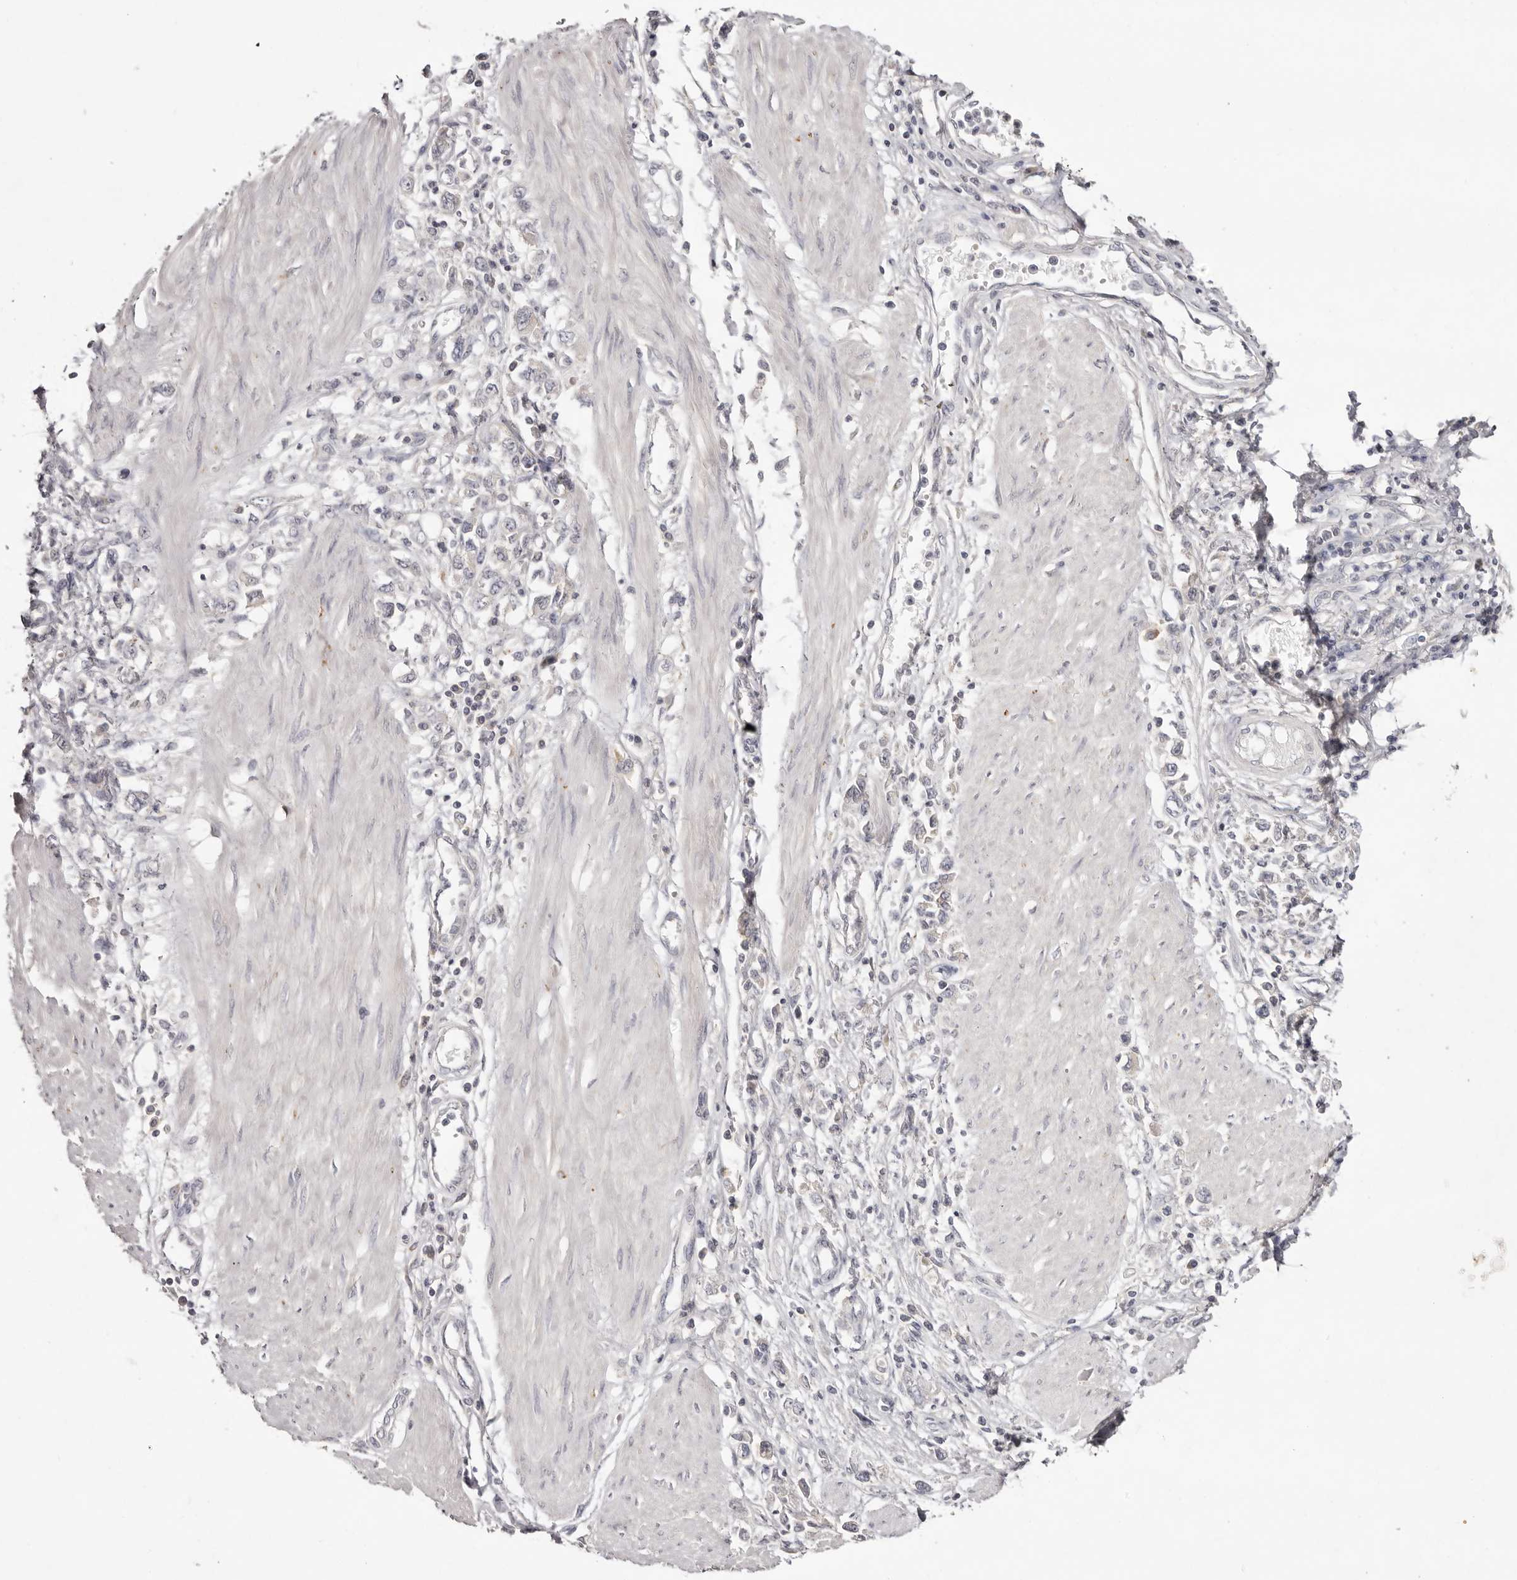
{"staining": {"intensity": "negative", "quantity": "none", "location": "none"}, "tissue": "stomach cancer", "cell_type": "Tumor cells", "image_type": "cancer", "snomed": [{"axis": "morphology", "description": "Adenocarcinoma, NOS"}, {"axis": "topography", "description": "Stomach"}], "caption": "Tumor cells show no significant staining in adenocarcinoma (stomach).", "gene": "SCUBE2", "patient": {"sex": "female", "age": 76}}